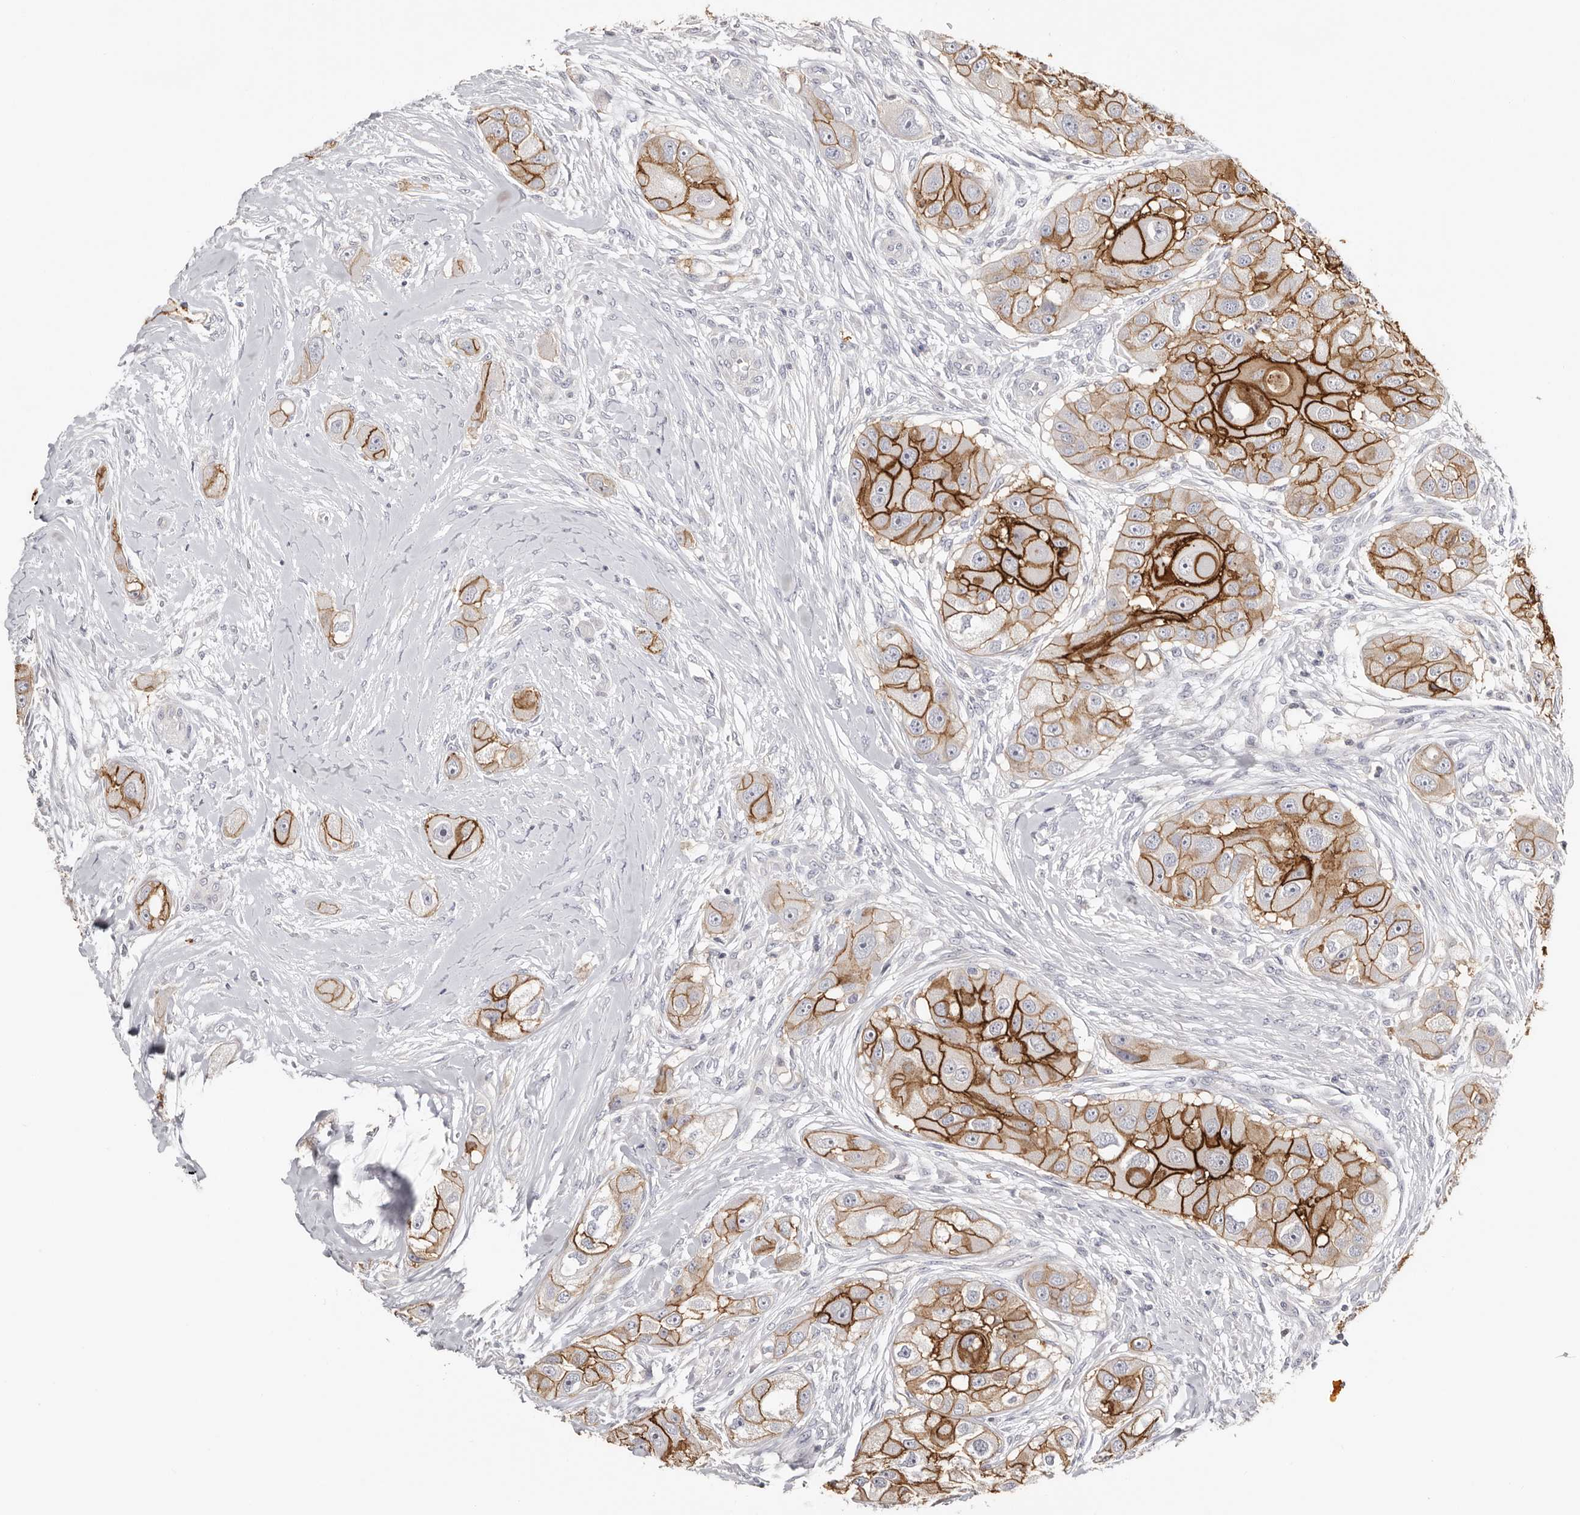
{"staining": {"intensity": "strong", "quantity": ">75%", "location": "cytoplasmic/membranous"}, "tissue": "head and neck cancer", "cell_type": "Tumor cells", "image_type": "cancer", "snomed": [{"axis": "morphology", "description": "Normal tissue, NOS"}, {"axis": "morphology", "description": "Squamous cell carcinoma, NOS"}, {"axis": "topography", "description": "Skeletal muscle"}, {"axis": "topography", "description": "Head-Neck"}], "caption": "Head and neck cancer (squamous cell carcinoma) stained with DAB (3,3'-diaminobenzidine) immunohistochemistry (IHC) exhibits high levels of strong cytoplasmic/membranous expression in about >75% of tumor cells.", "gene": "S100A14", "patient": {"sex": "male", "age": 51}}